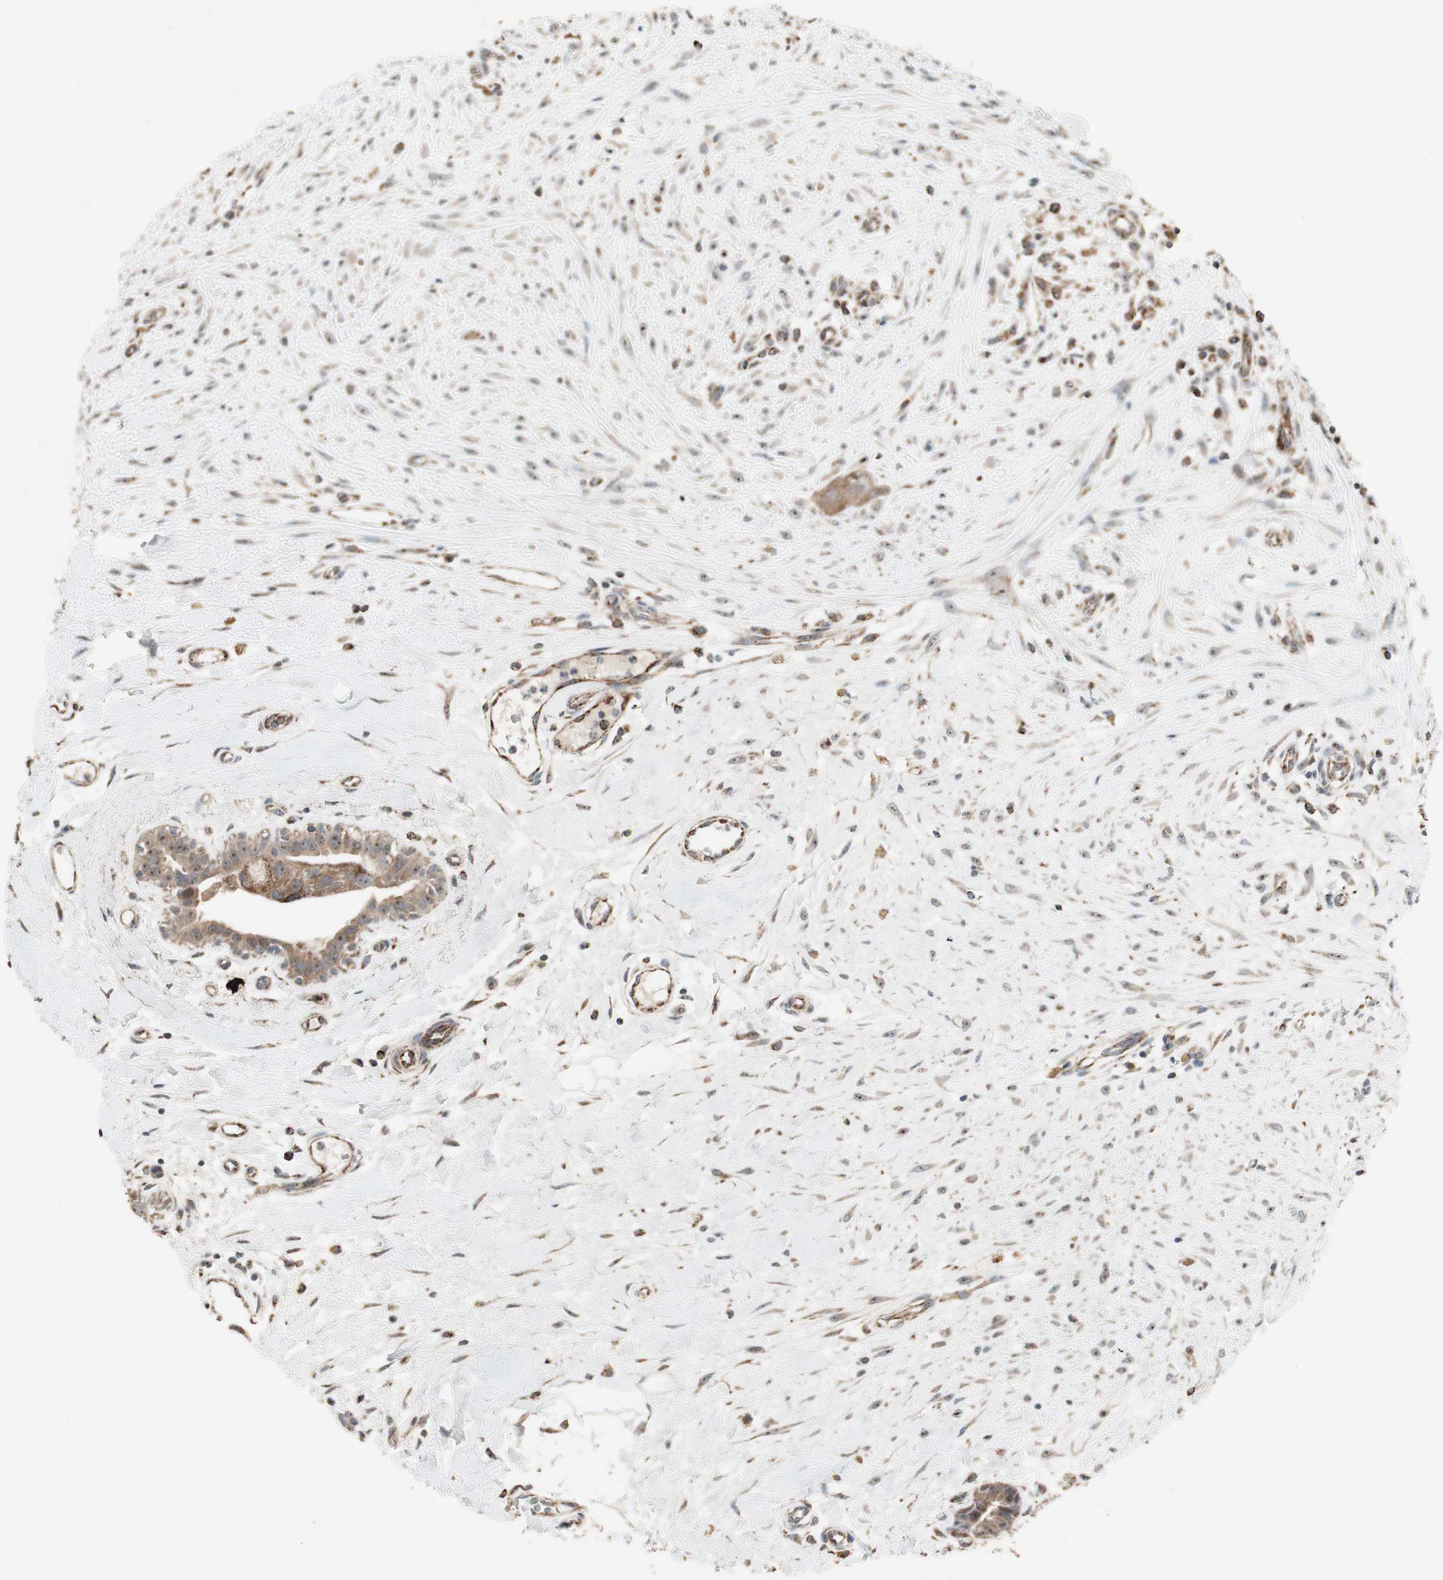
{"staining": {"intensity": "weak", "quantity": ">75%", "location": "cytoplasmic/membranous"}, "tissue": "breast cancer", "cell_type": "Tumor cells", "image_type": "cancer", "snomed": [{"axis": "morphology", "description": "Duct carcinoma"}, {"axis": "topography", "description": "Breast"}], "caption": "Infiltrating ductal carcinoma (breast) stained with immunohistochemistry displays weak cytoplasmic/membranous positivity in approximately >75% of tumor cells.", "gene": "CPT1A", "patient": {"sex": "female", "age": 40}}